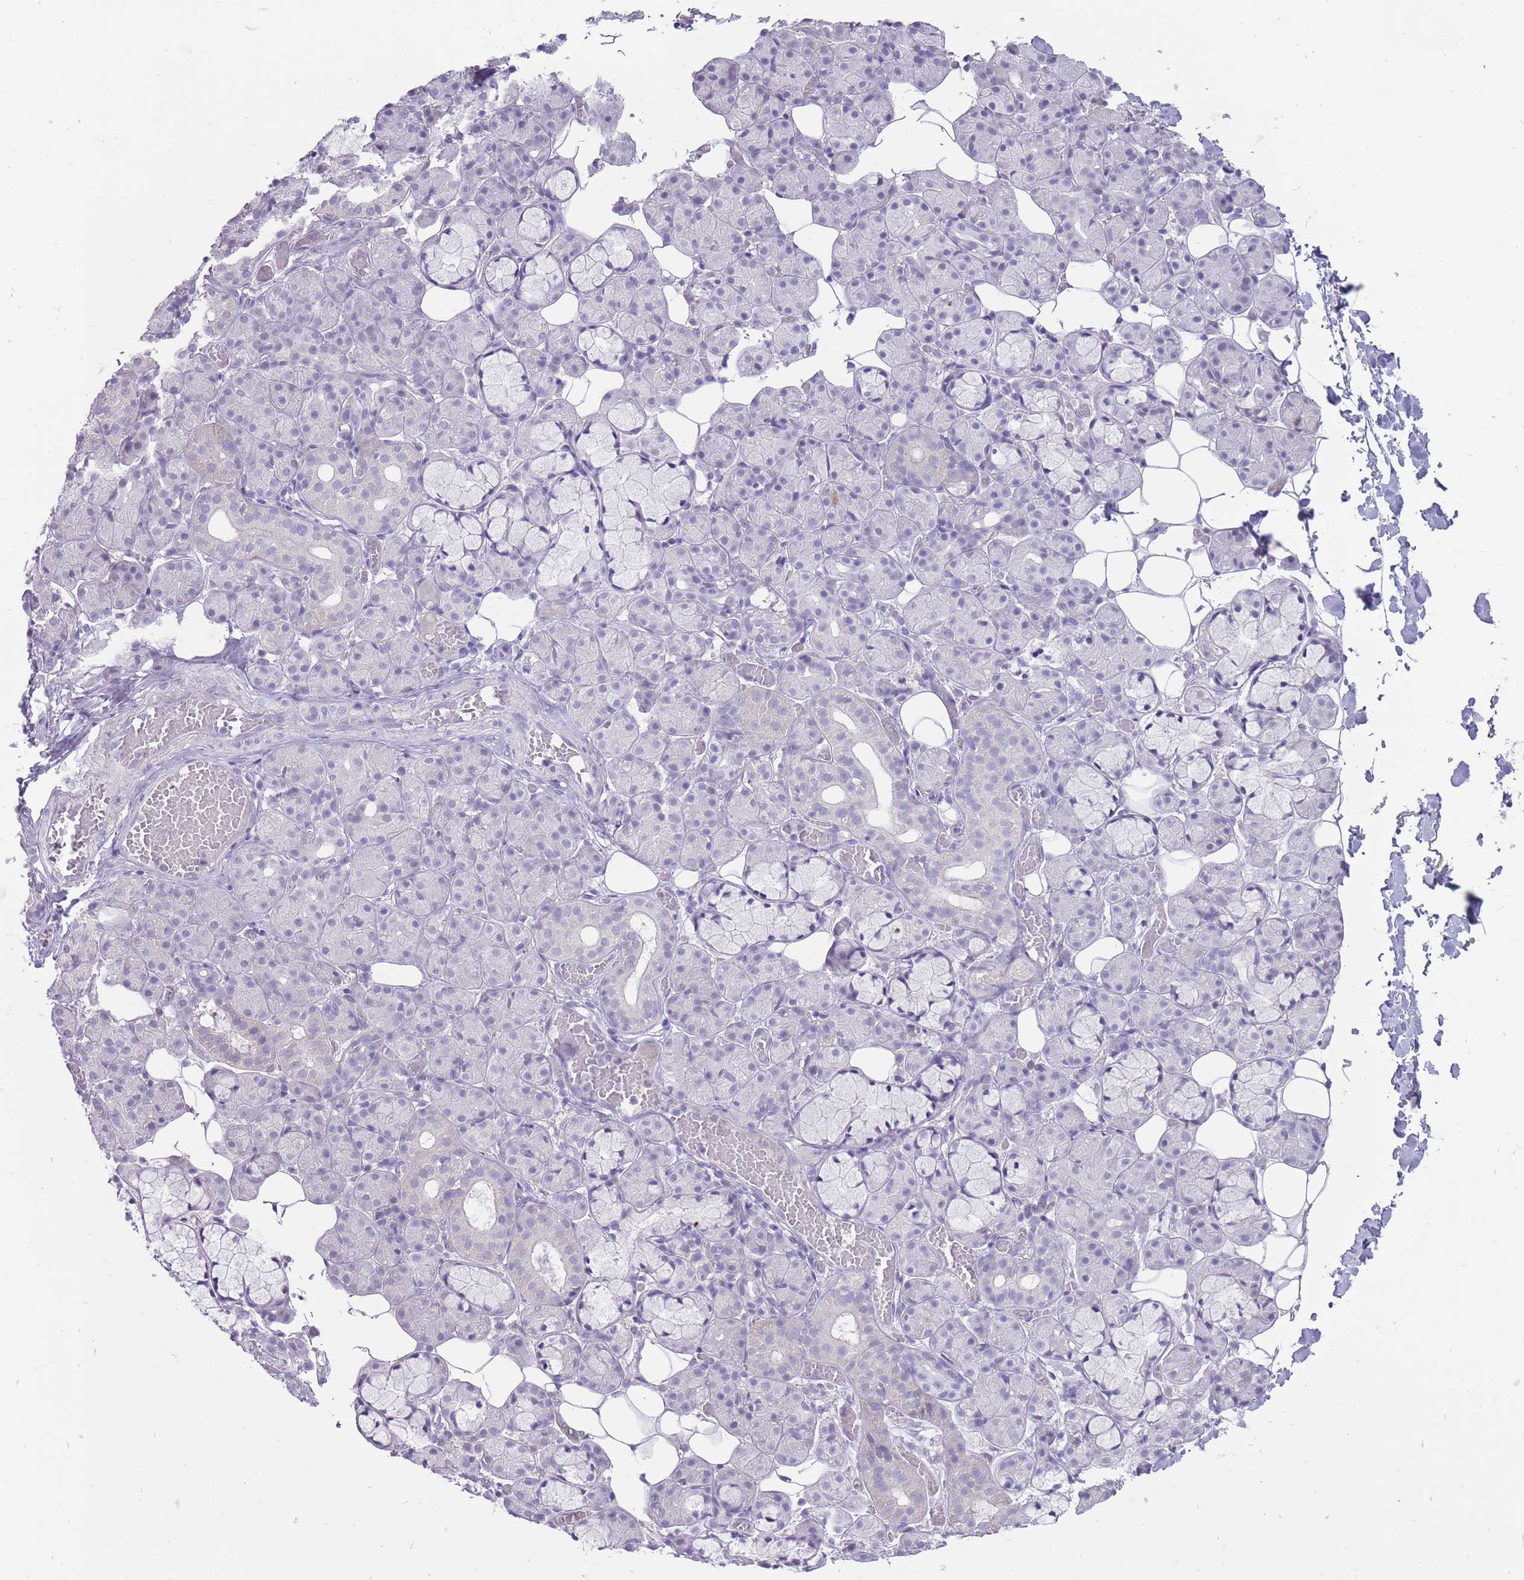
{"staining": {"intensity": "negative", "quantity": "none", "location": "none"}, "tissue": "salivary gland", "cell_type": "Glandular cells", "image_type": "normal", "snomed": [{"axis": "morphology", "description": "Normal tissue, NOS"}, {"axis": "topography", "description": "Salivary gland"}], "caption": "Protein analysis of normal salivary gland reveals no significant expression in glandular cells. (DAB immunohistochemistry, high magnification).", "gene": "ERICH4", "patient": {"sex": "male", "age": 63}}